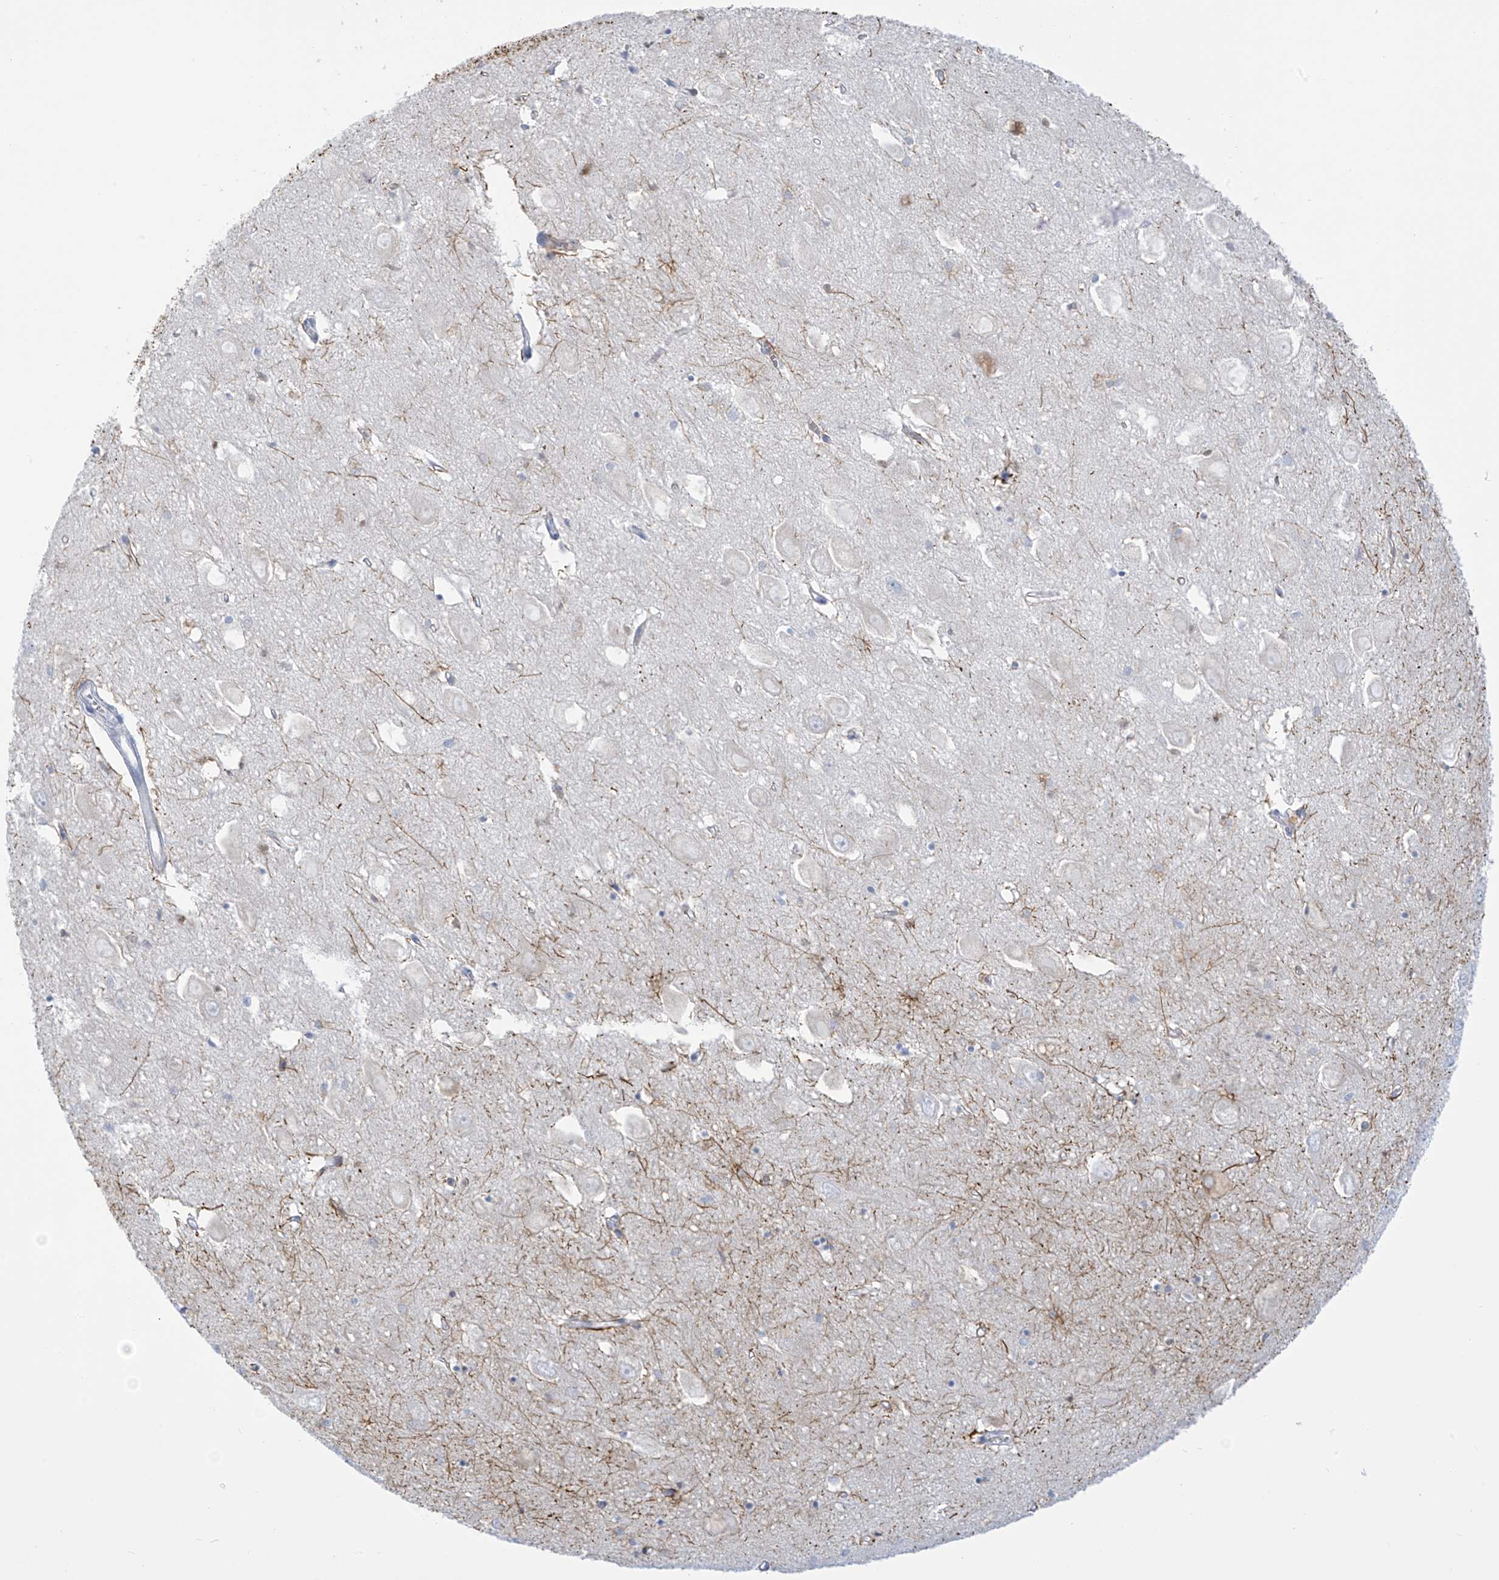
{"staining": {"intensity": "negative", "quantity": "none", "location": "none"}, "tissue": "hippocampus", "cell_type": "Glial cells", "image_type": "normal", "snomed": [{"axis": "morphology", "description": "Normal tissue, NOS"}, {"axis": "topography", "description": "Hippocampus"}], "caption": "Normal hippocampus was stained to show a protein in brown. There is no significant staining in glial cells. The staining is performed using DAB (3,3'-diaminobenzidine) brown chromogen with nuclei counter-stained in using hematoxylin.", "gene": "TRMT2B", "patient": {"sex": "female", "age": 64}}